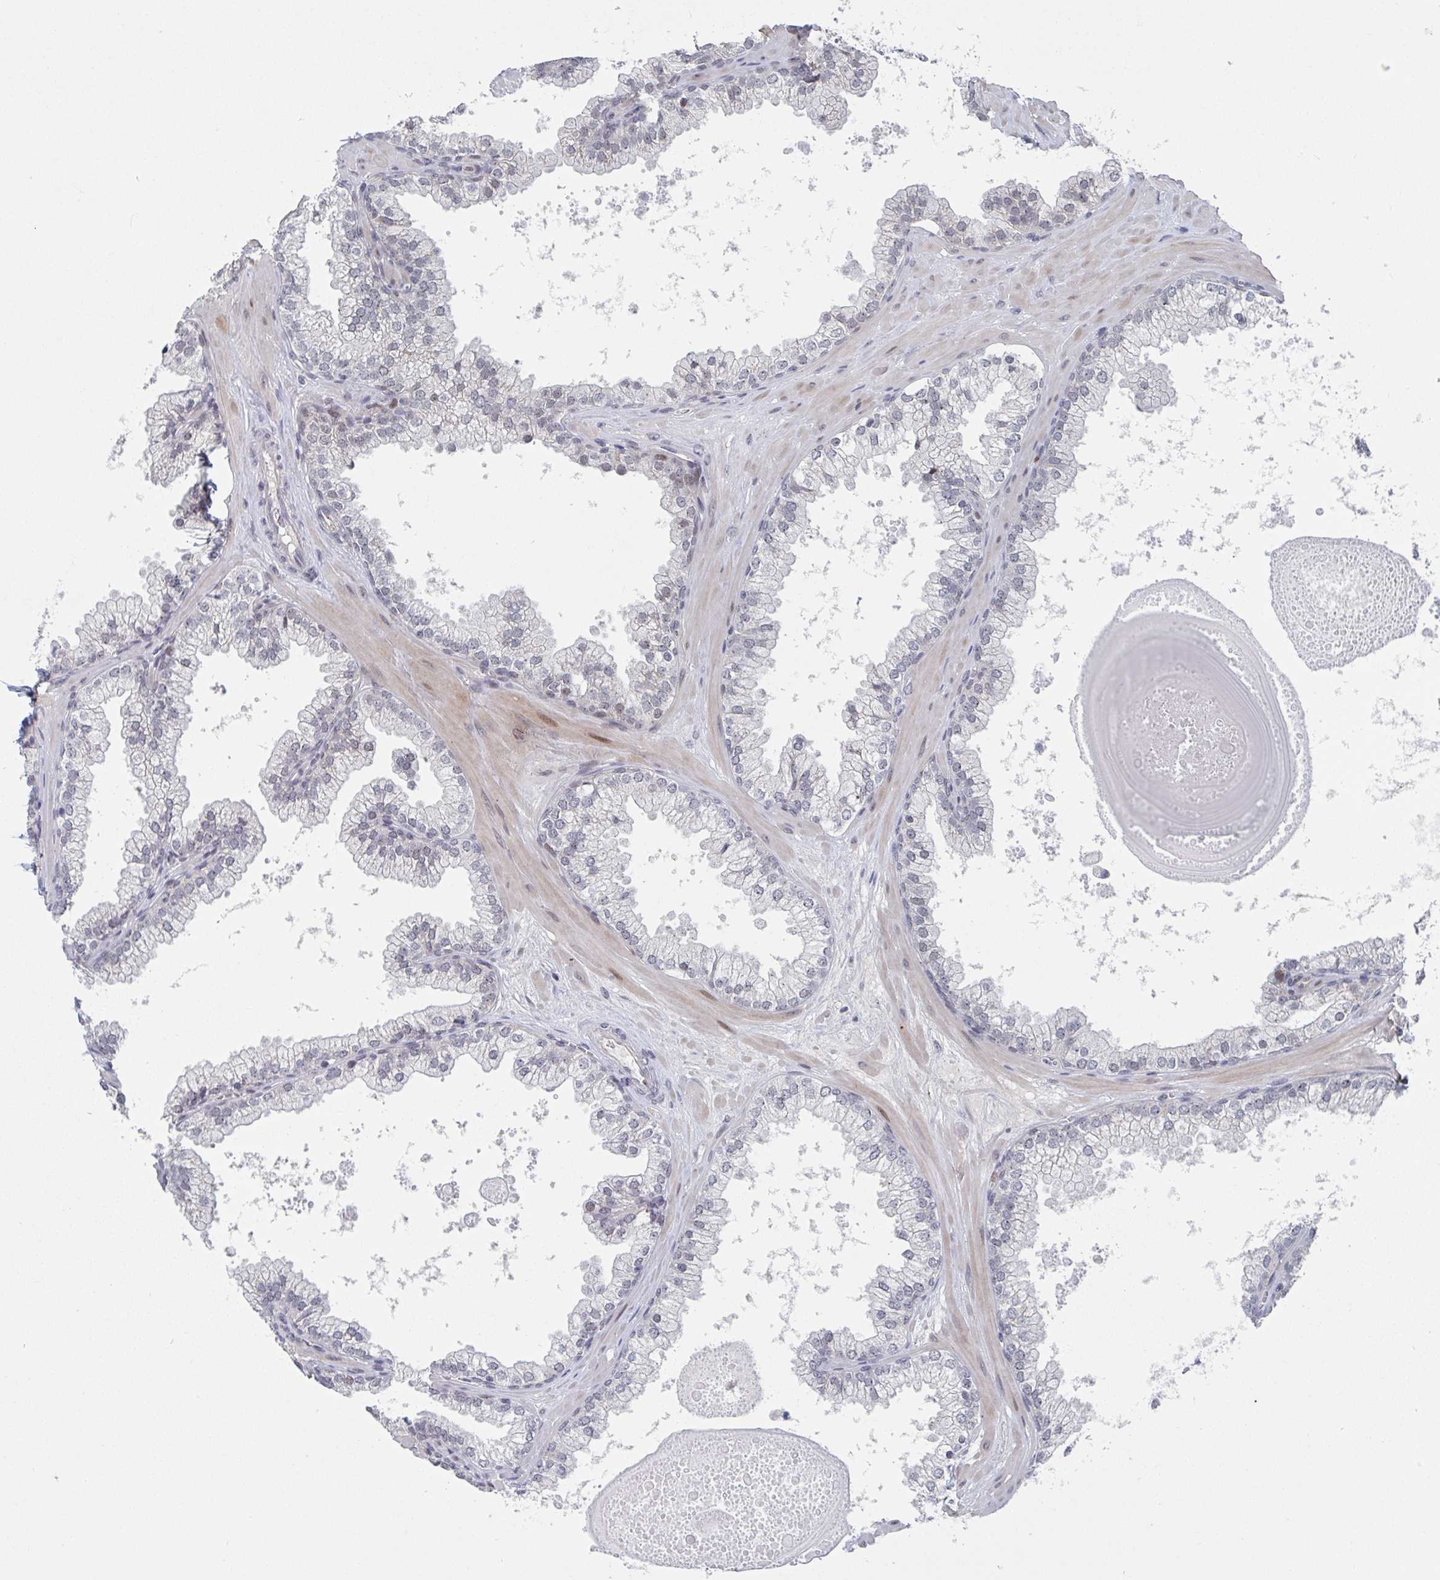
{"staining": {"intensity": "weak", "quantity": "<25%", "location": "nuclear"}, "tissue": "prostate", "cell_type": "Glandular cells", "image_type": "normal", "snomed": [{"axis": "morphology", "description": "Normal tissue, NOS"}, {"axis": "topography", "description": "Prostate"}, {"axis": "topography", "description": "Peripheral nerve tissue"}], "caption": "Immunohistochemical staining of unremarkable prostate demonstrates no significant expression in glandular cells. (Immunohistochemistry, brightfield microscopy, high magnification).", "gene": "RNF212", "patient": {"sex": "male", "age": 61}}